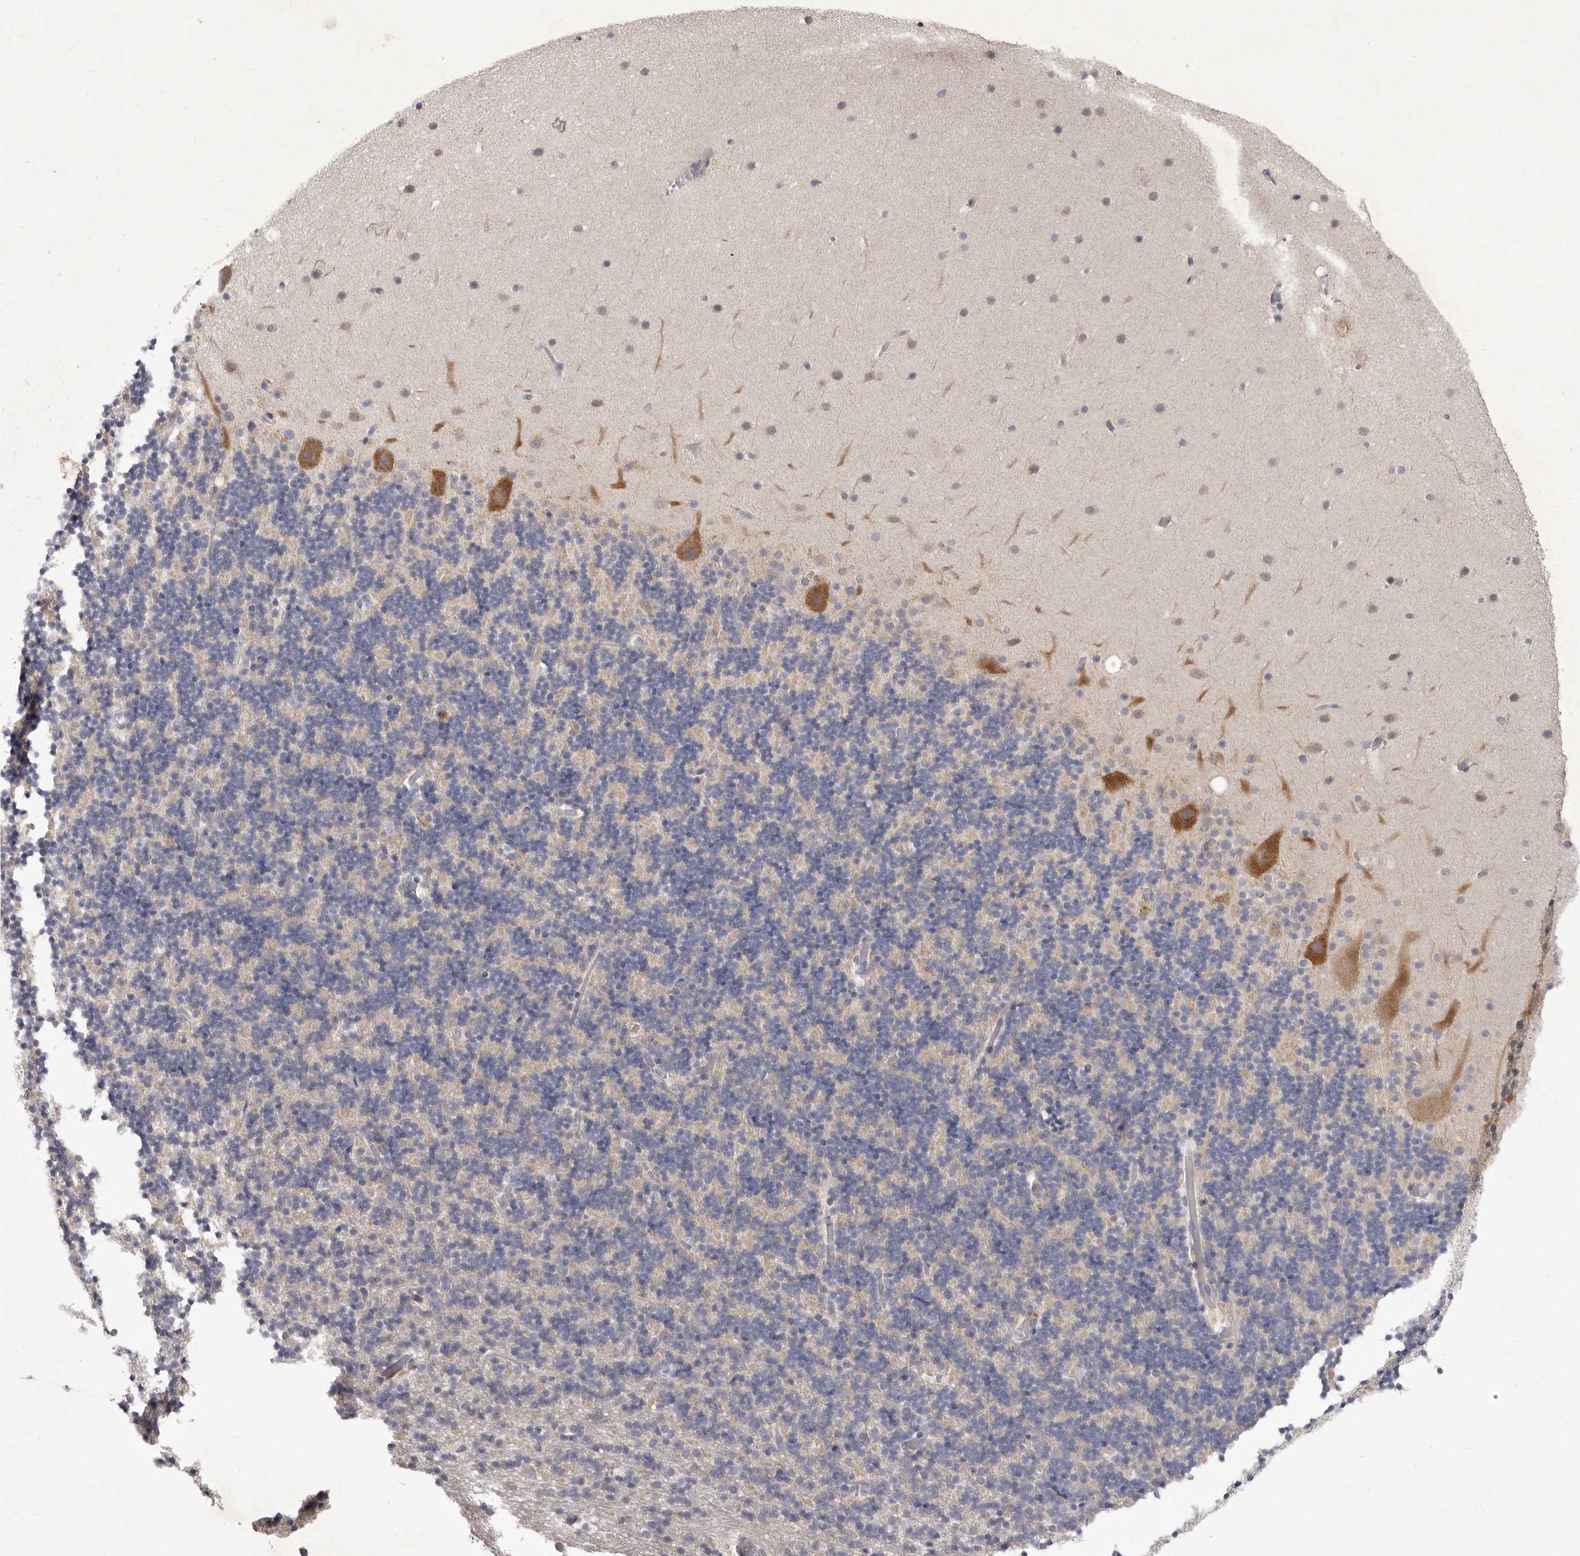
{"staining": {"intensity": "negative", "quantity": "none", "location": "none"}, "tissue": "cerebellum", "cell_type": "Cells in granular layer", "image_type": "normal", "snomed": [{"axis": "morphology", "description": "Normal tissue, NOS"}, {"axis": "topography", "description": "Cerebellum"}], "caption": "IHC of normal cerebellum demonstrates no staining in cells in granular layer.", "gene": "P2RX6", "patient": {"sex": "male", "age": 57}}